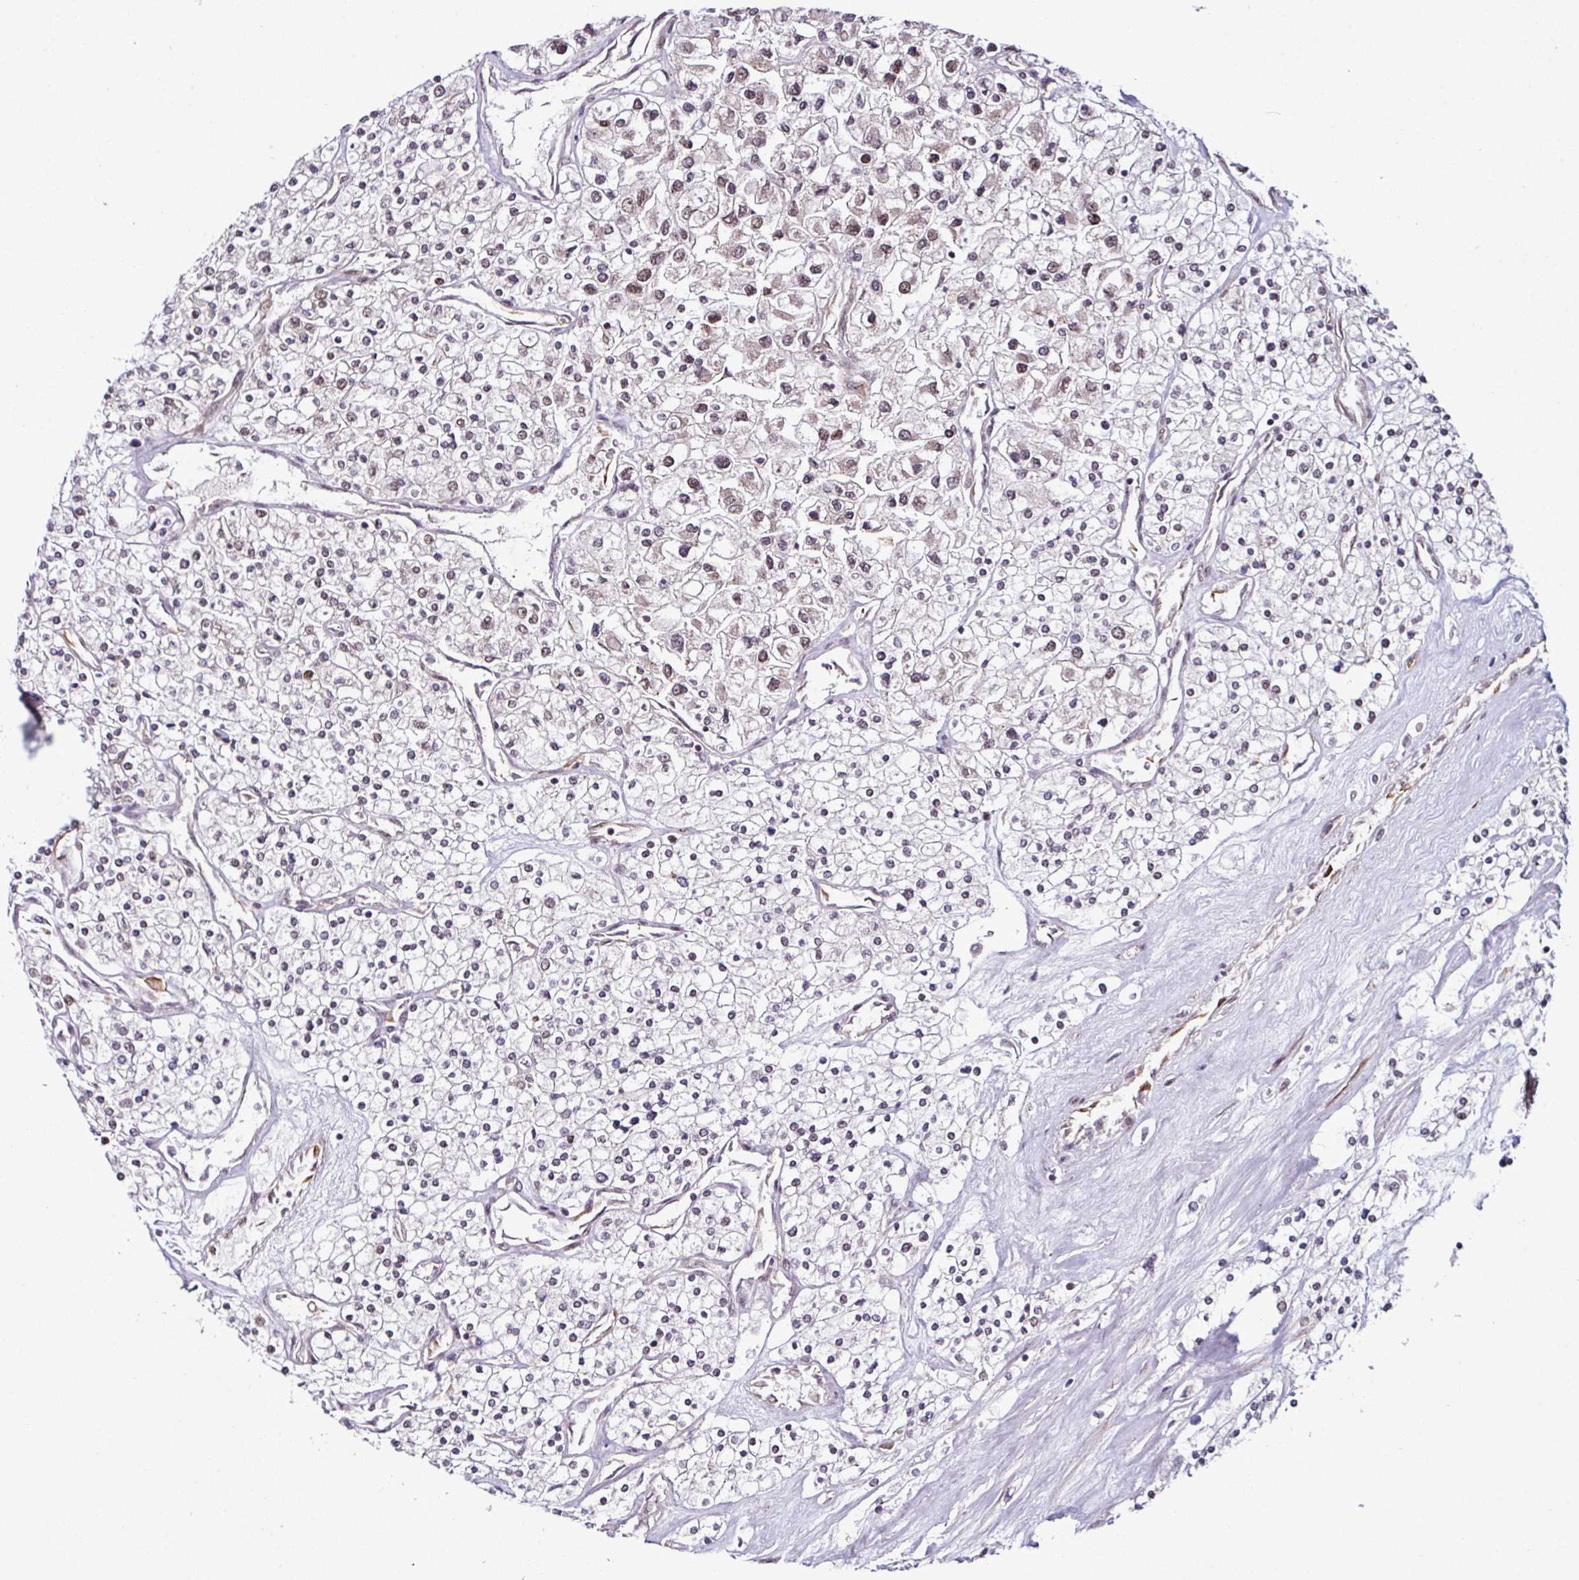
{"staining": {"intensity": "weak", "quantity": "<25%", "location": "nuclear"}, "tissue": "renal cancer", "cell_type": "Tumor cells", "image_type": "cancer", "snomed": [{"axis": "morphology", "description": "Adenocarcinoma, NOS"}, {"axis": "topography", "description": "Kidney"}], "caption": "Protein analysis of adenocarcinoma (renal) demonstrates no significant staining in tumor cells.", "gene": "MORF4L2", "patient": {"sex": "male", "age": 80}}